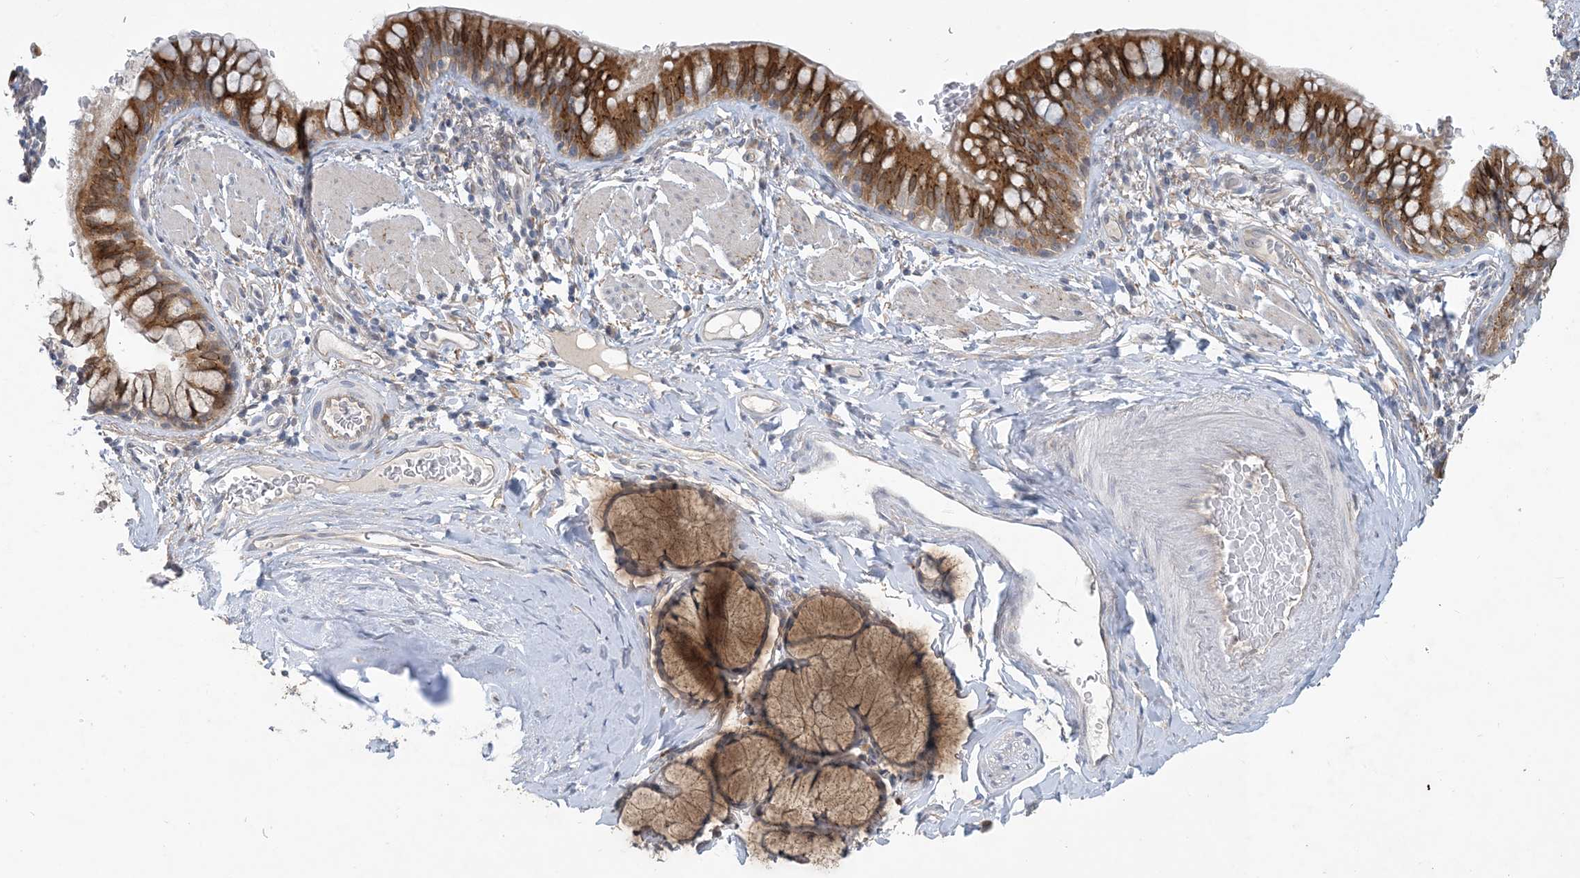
{"staining": {"intensity": "strong", "quantity": ">75%", "location": "cytoplasmic/membranous"}, "tissue": "bronchus", "cell_type": "Respiratory epithelial cells", "image_type": "normal", "snomed": [{"axis": "morphology", "description": "Normal tissue, NOS"}, {"axis": "topography", "description": "Cartilage tissue"}, {"axis": "topography", "description": "Bronchus"}], "caption": "A high-resolution image shows immunohistochemistry (IHC) staining of unremarkable bronchus, which demonstrates strong cytoplasmic/membranous positivity in about >75% of respiratory epithelial cells.", "gene": "CDS1", "patient": {"sex": "female", "age": 36}}